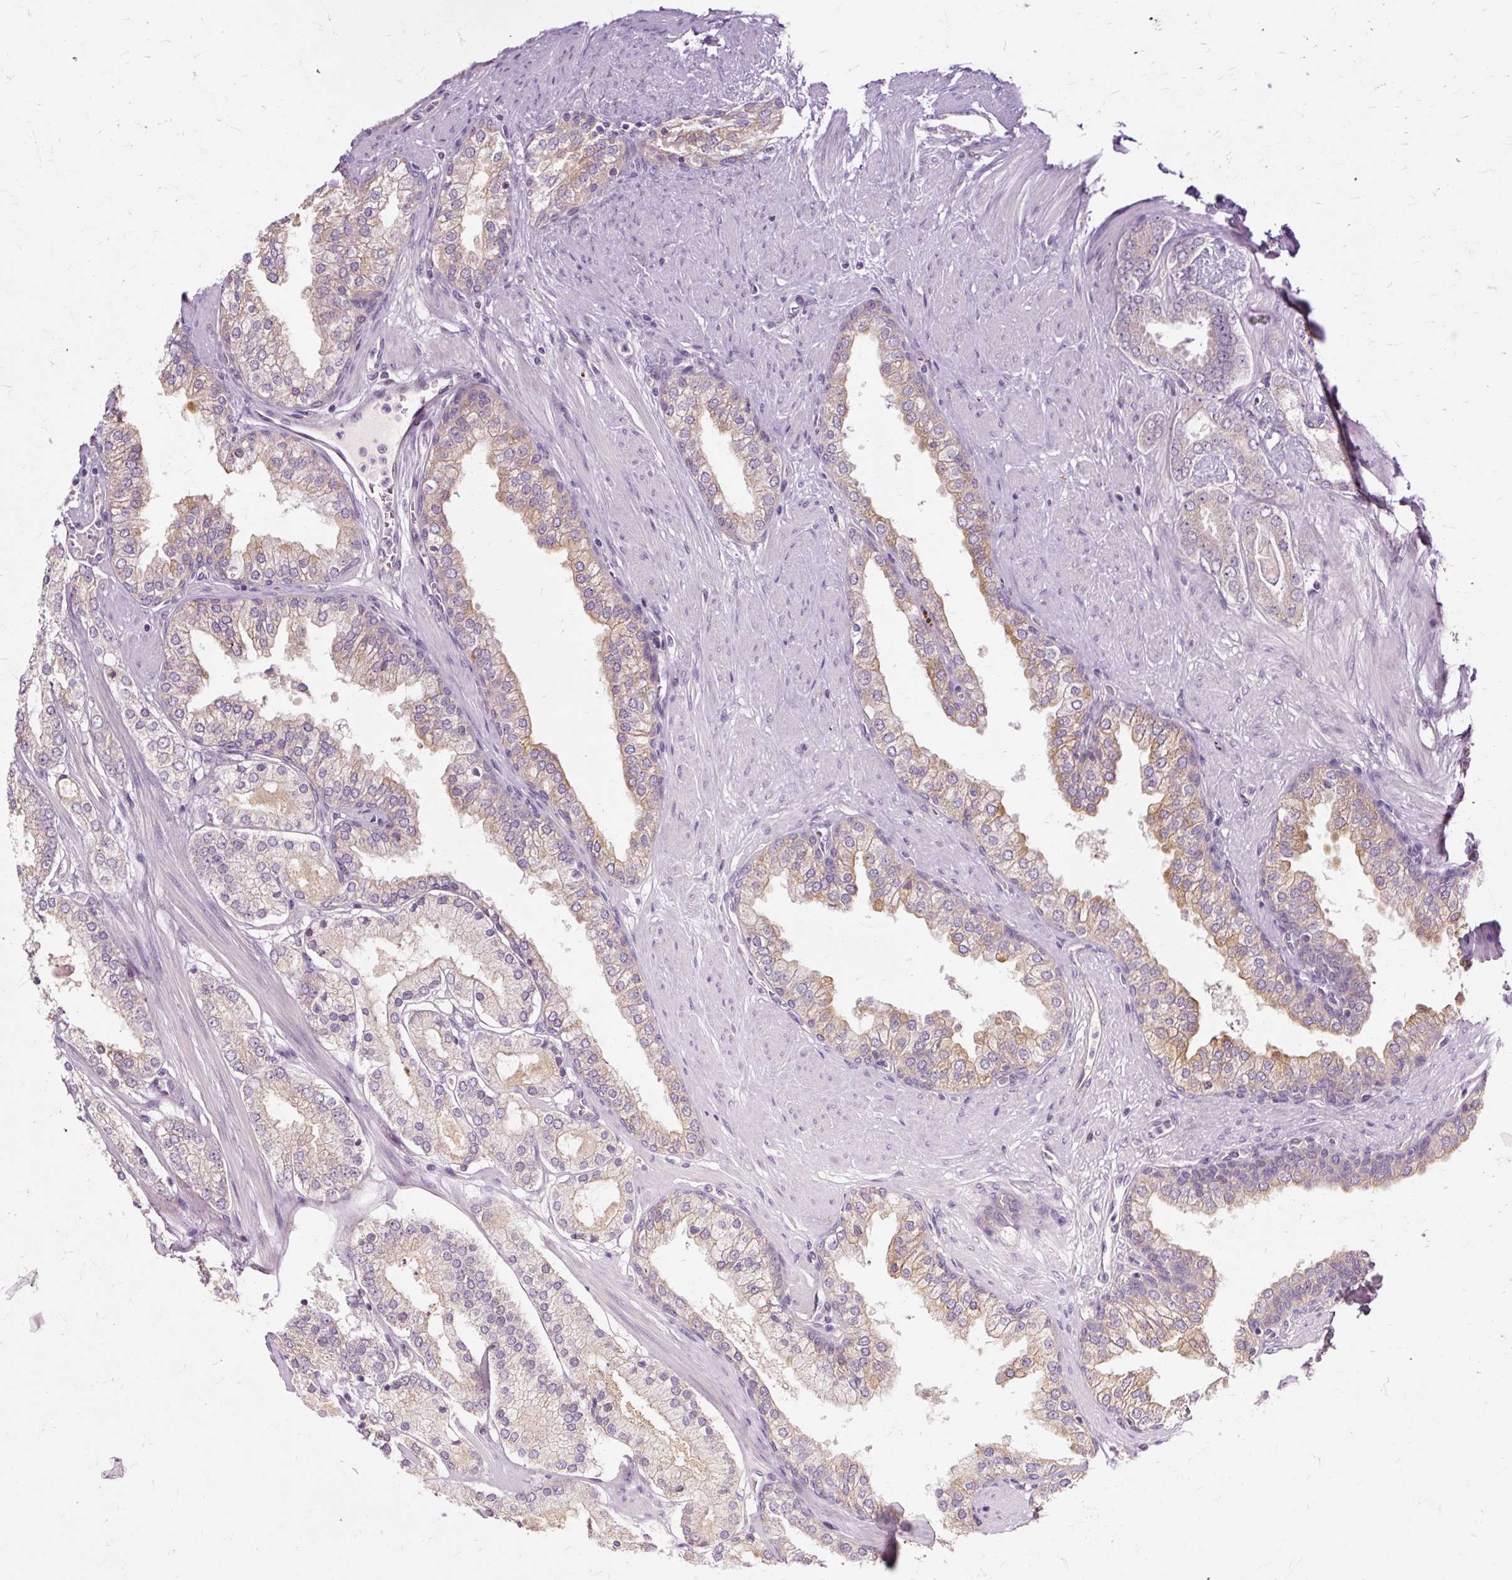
{"staining": {"intensity": "weak", "quantity": "<25%", "location": "cytoplasmic/membranous"}, "tissue": "prostate cancer", "cell_type": "Tumor cells", "image_type": "cancer", "snomed": [{"axis": "morphology", "description": "Adenocarcinoma, Low grade"}, {"axis": "topography", "description": "Prostate"}], "caption": "The immunohistochemistry (IHC) photomicrograph has no significant staining in tumor cells of prostate adenocarcinoma (low-grade) tissue.", "gene": "PDZD2", "patient": {"sex": "male", "age": 42}}